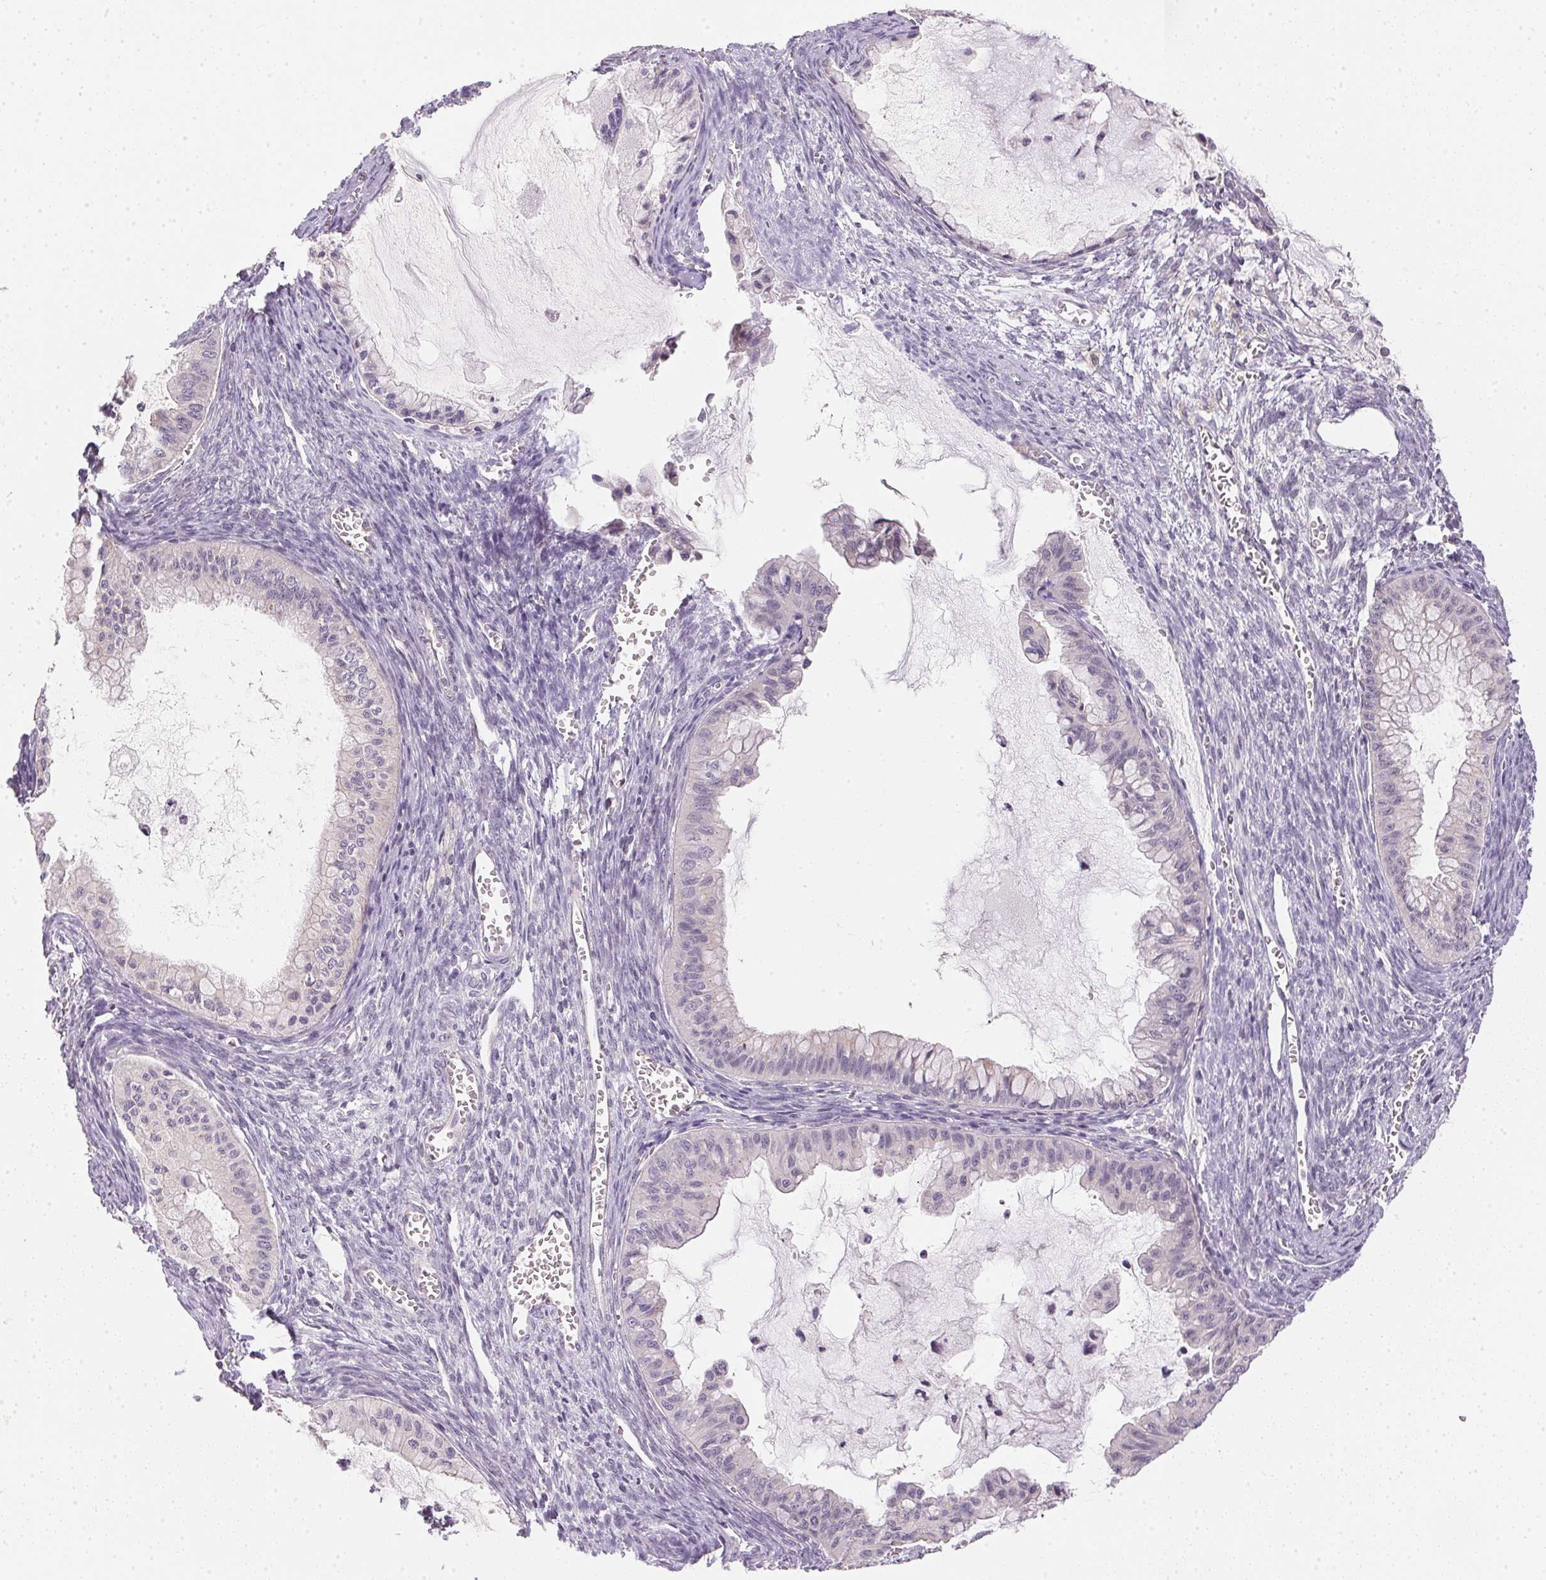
{"staining": {"intensity": "negative", "quantity": "none", "location": "none"}, "tissue": "ovarian cancer", "cell_type": "Tumor cells", "image_type": "cancer", "snomed": [{"axis": "morphology", "description": "Cystadenocarcinoma, mucinous, NOS"}, {"axis": "topography", "description": "Ovary"}], "caption": "The histopathology image exhibits no staining of tumor cells in ovarian cancer (mucinous cystadenocarcinoma).", "gene": "TTC23L", "patient": {"sex": "female", "age": 72}}